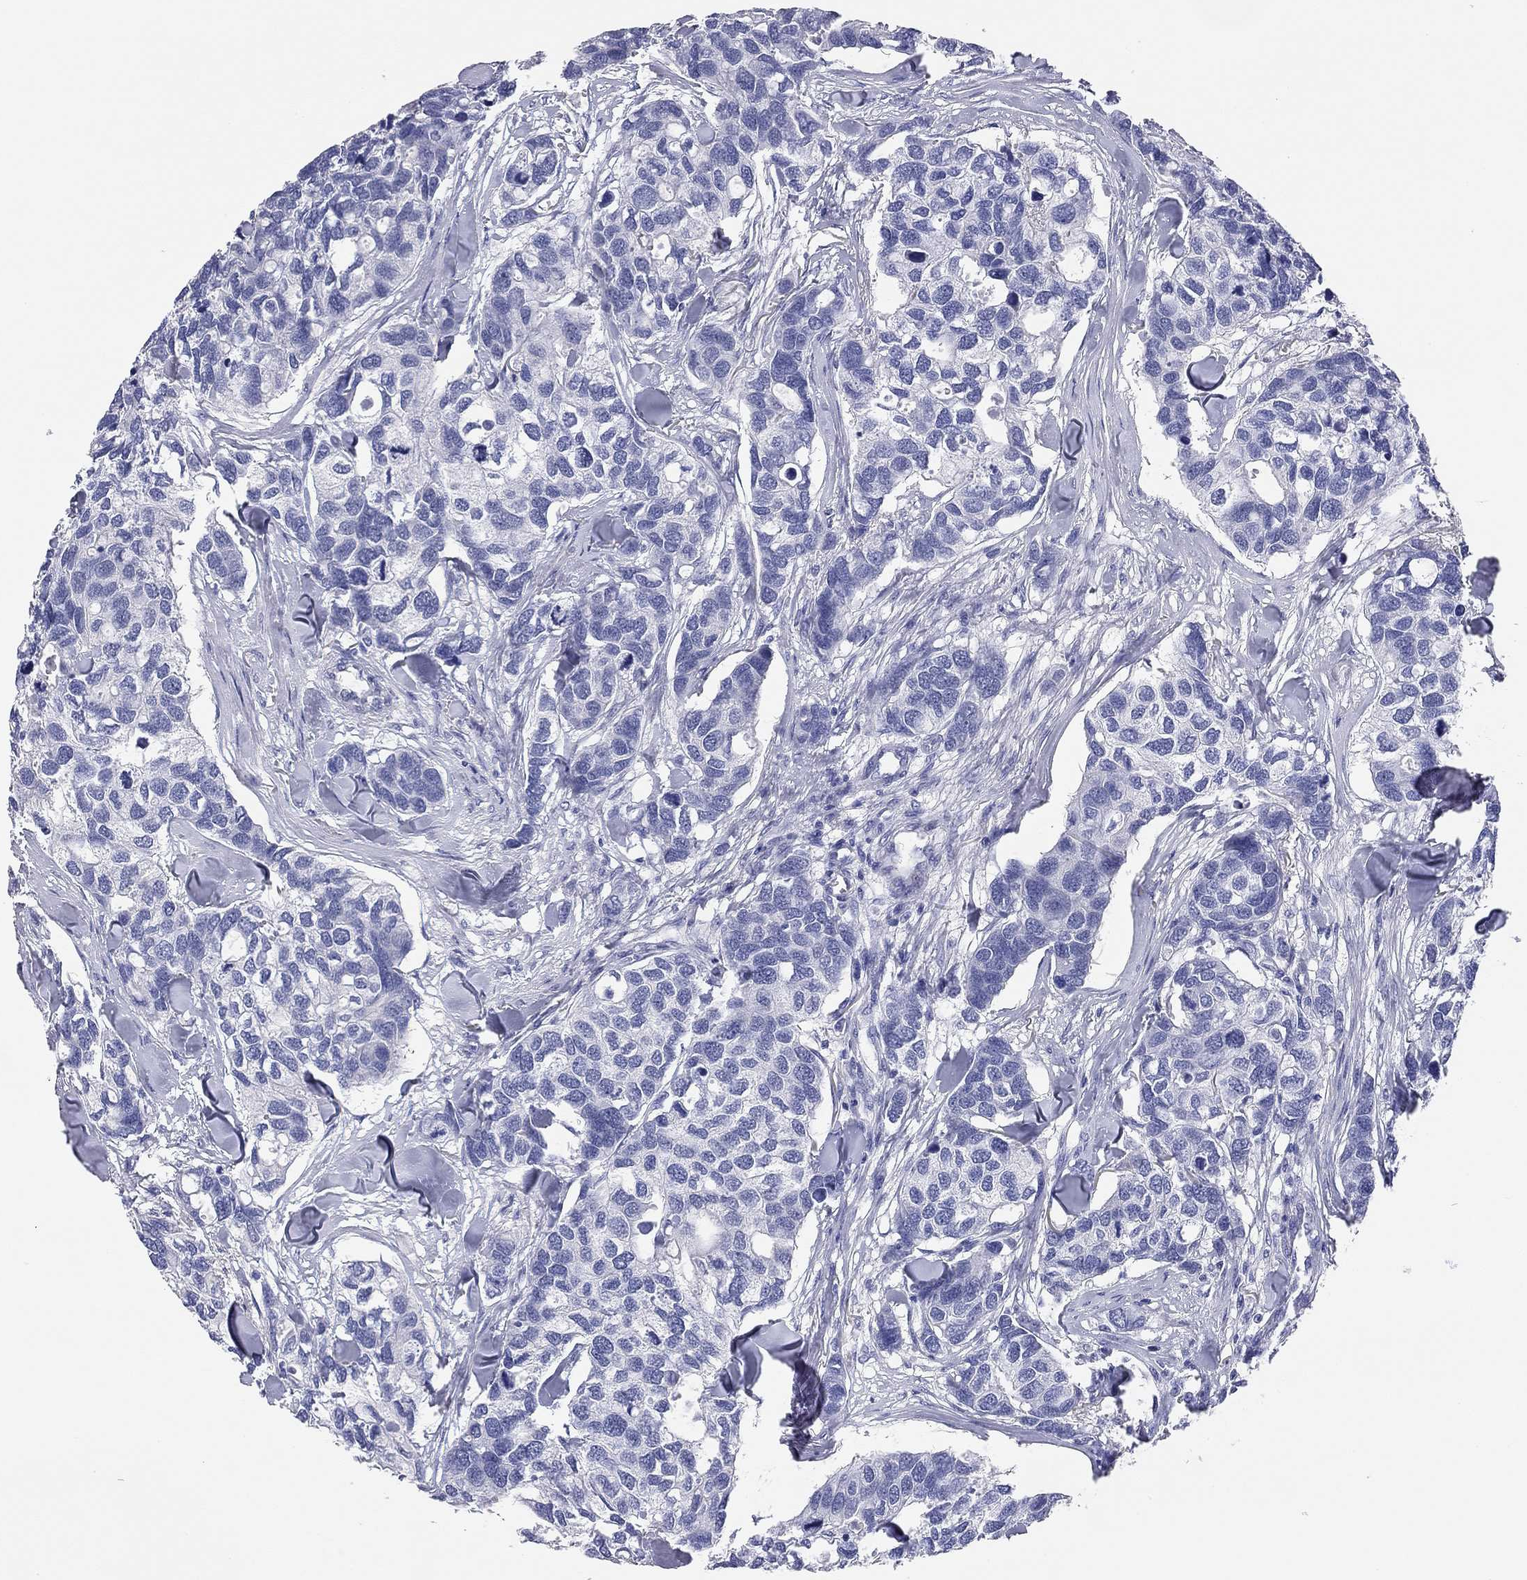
{"staining": {"intensity": "negative", "quantity": "none", "location": "none"}, "tissue": "breast cancer", "cell_type": "Tumor cells", "image_type": "cancer", "snomed": [{"axis": "morphology", "description": "Duct carcinoma"}, {"axis": "topography", "description": "Breast"}], "caption": "The image demonstrates no staining of tumor cells in breast cancer (invasive ductal carcinoma).", "gene": "TMEM221", "patient": {"sex": "female", "age": 83}}